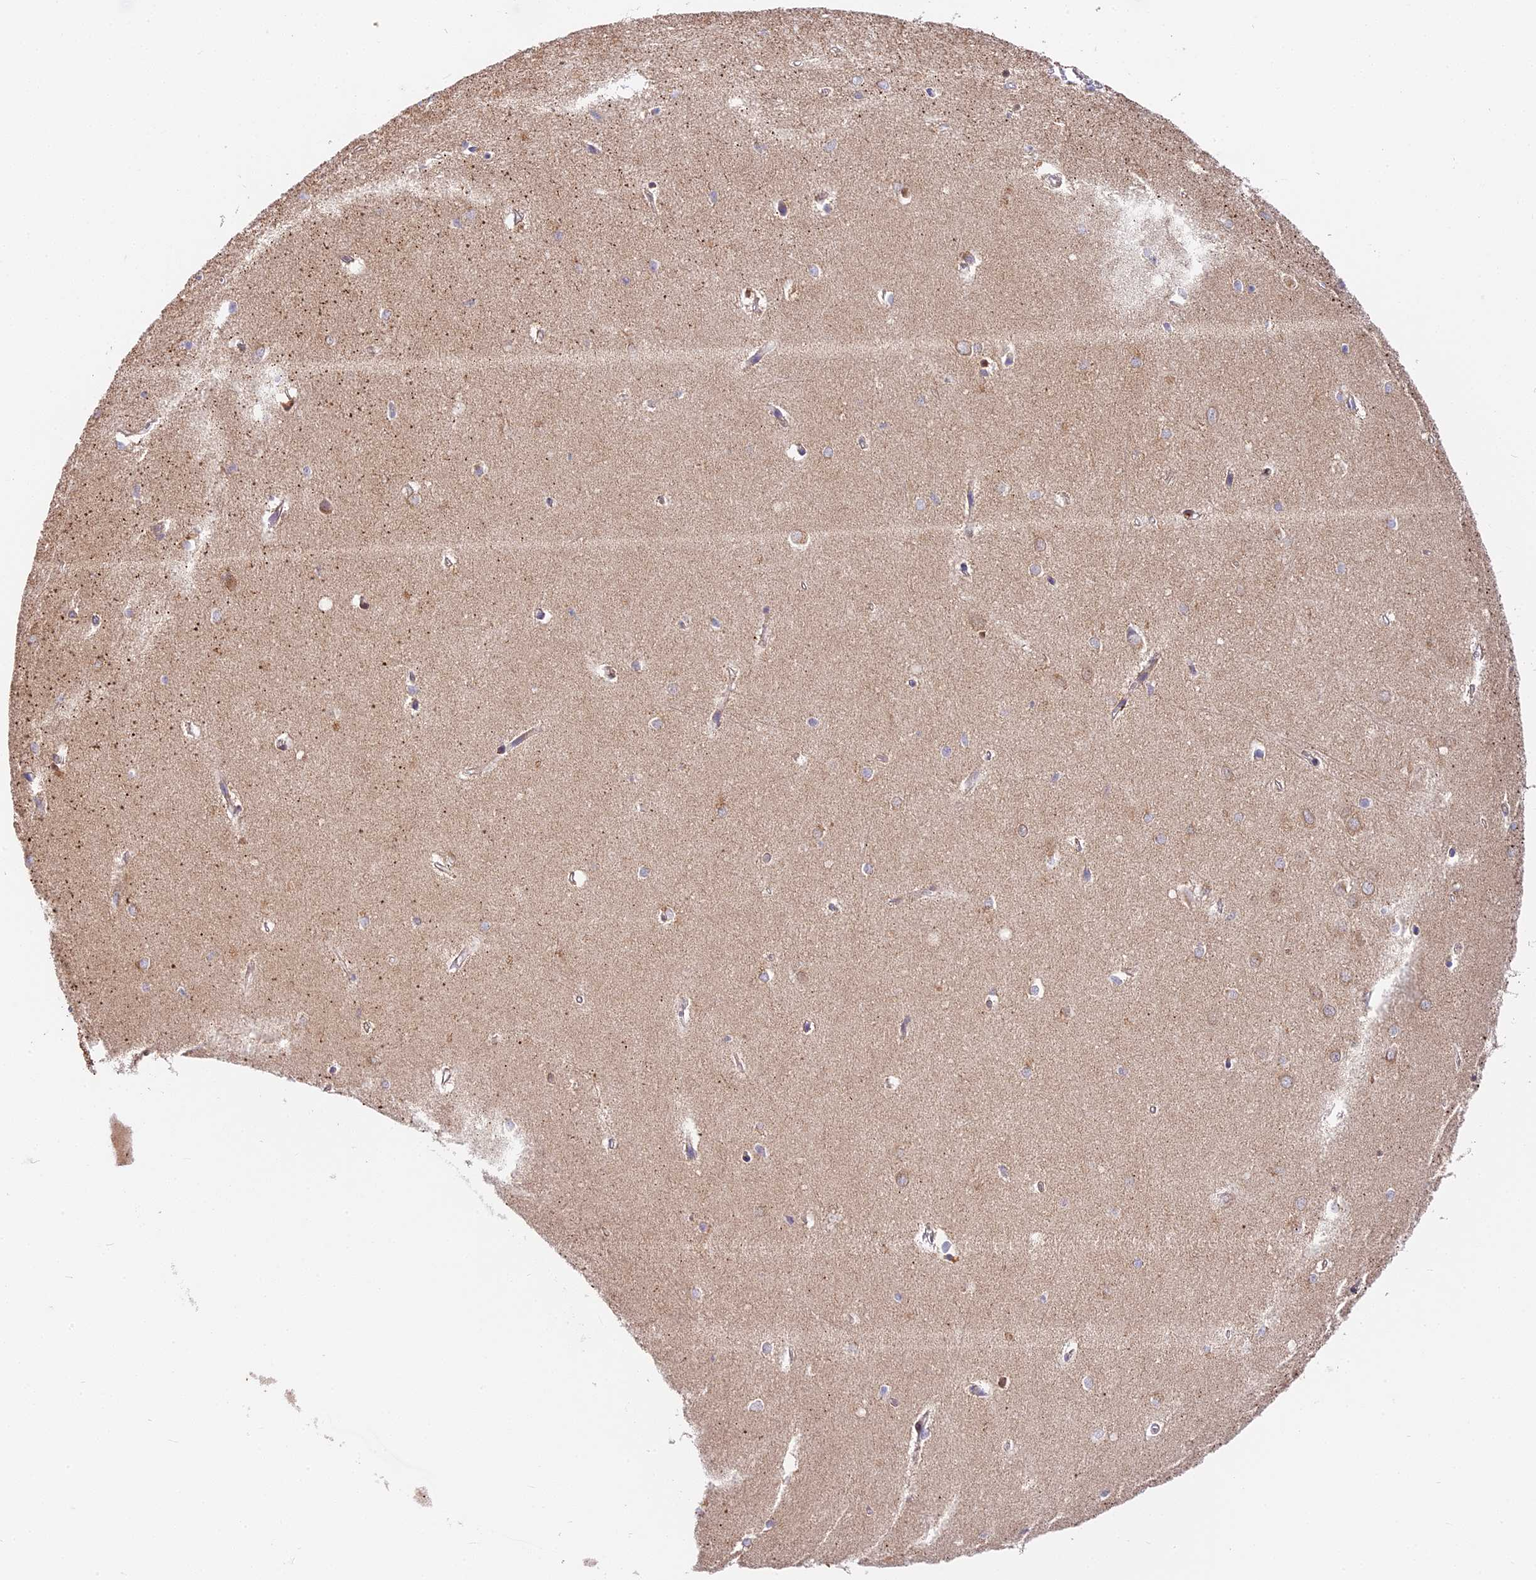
{"staining": {"intensity": "weak", "quantity": "<25%", "location": "cytoplasmic/membranous"}, "tissue": "hippocampus", "cell_type": "Glial cells", "image_type": "normal", "snomed": [{"axis": "morphology", "description": "Normal tissue, NOS"}, {"axis": "topography", "description": "Hippocampus"}], "caption": "An image of hippocampus stained for a protein shows no brown staining in glial cells.", "gene": "MRAS", "patient": {"sex": "female", "age": 64}}